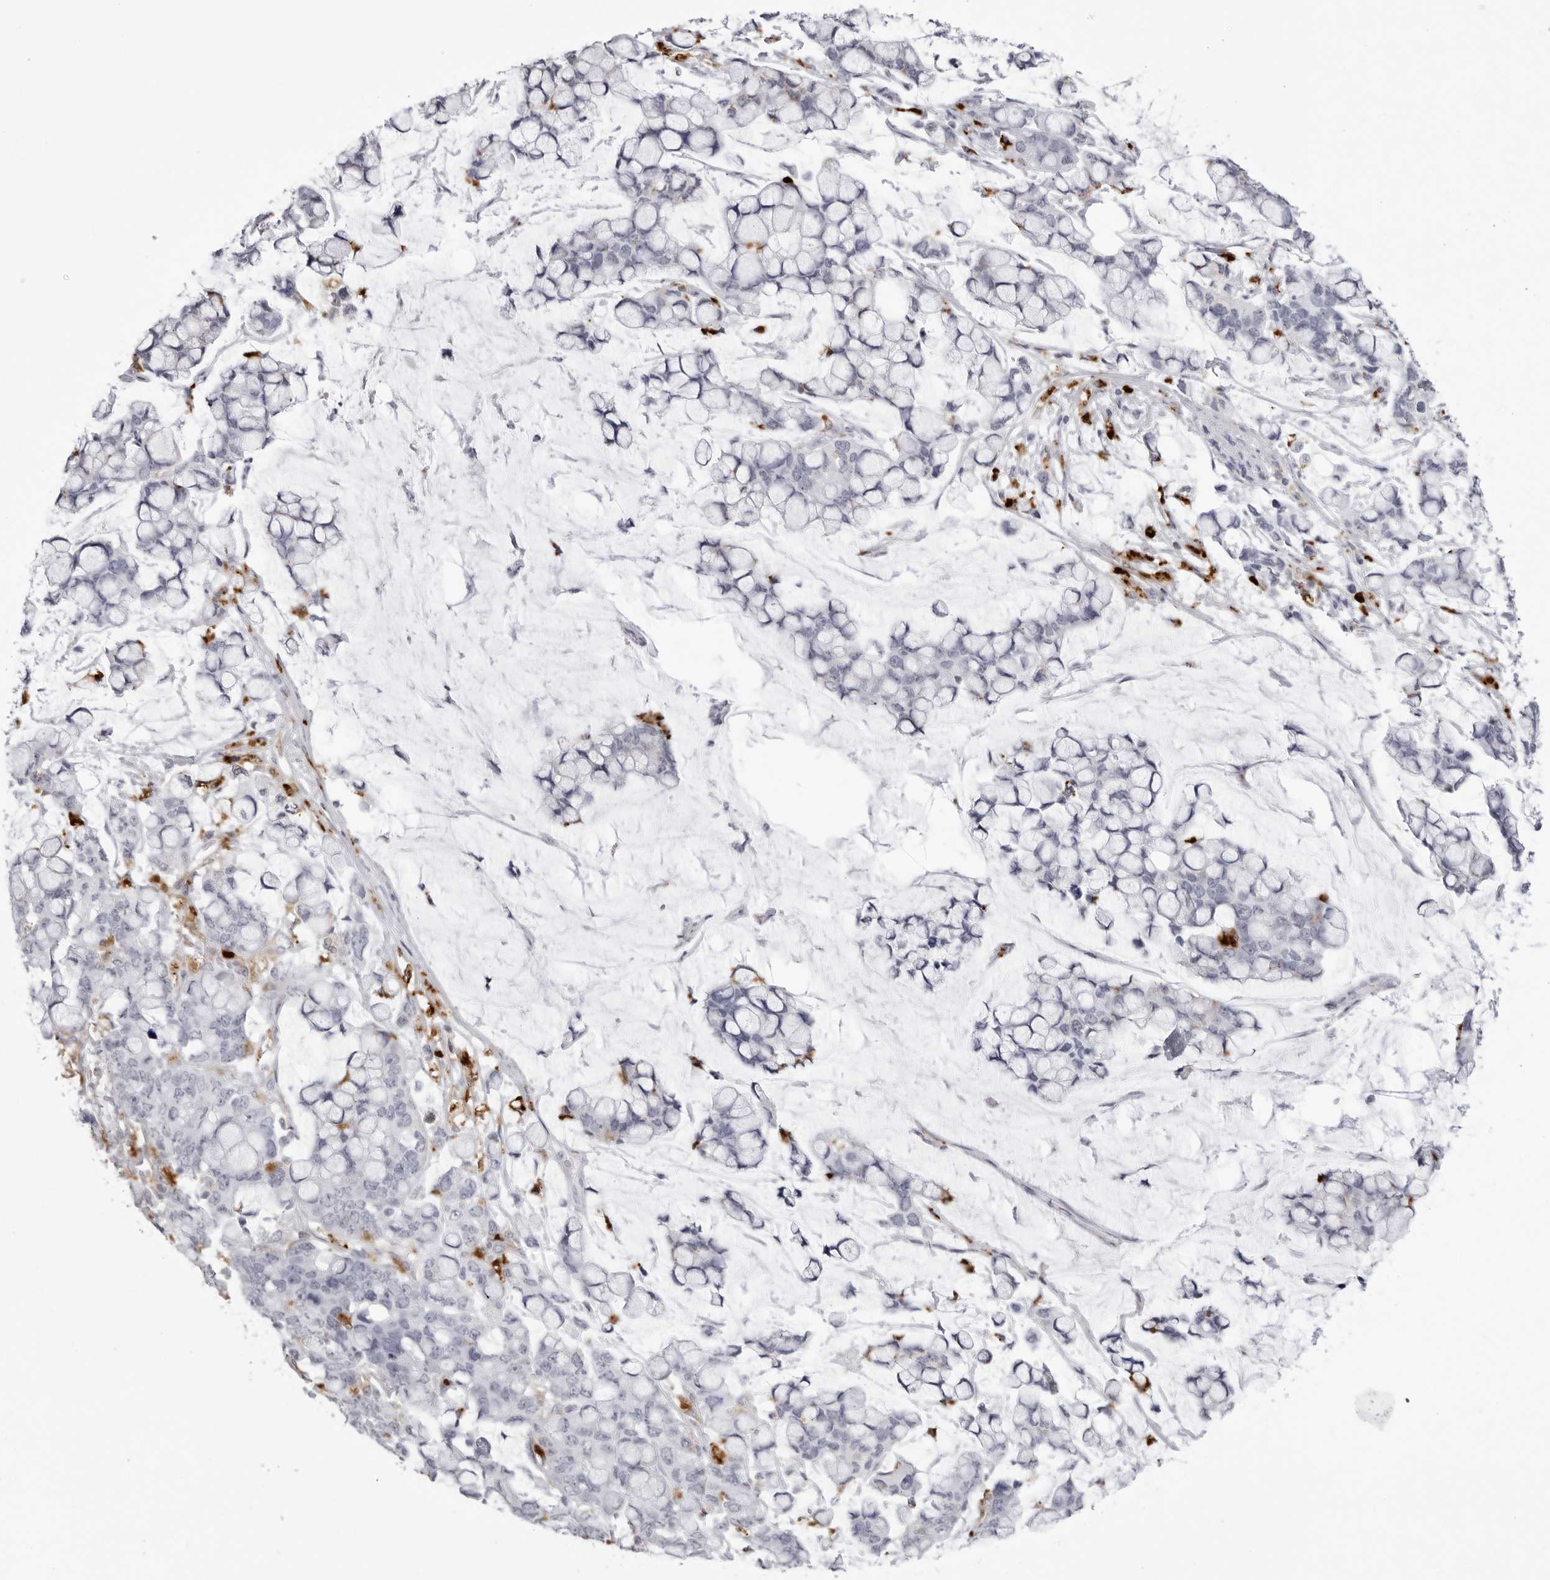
{"staining": {"intensity": "negative", "quantity": "none", "location": "none"}, "tissue": "stomach cancer", "cell_type": "Tumor cells", "image_type": "cancer", "snomed": [{"axis": "morphology", "description": "Adenocarcinoma, NOS"}, {"axis": "topography", "description": "Stomach, lower"}], "caption": "Tumor cells are negative for protein expression in human stomach cancer (adenocarcinoma).", "gene": "IL25", "patient": {"sex": "male", "age": 84}}